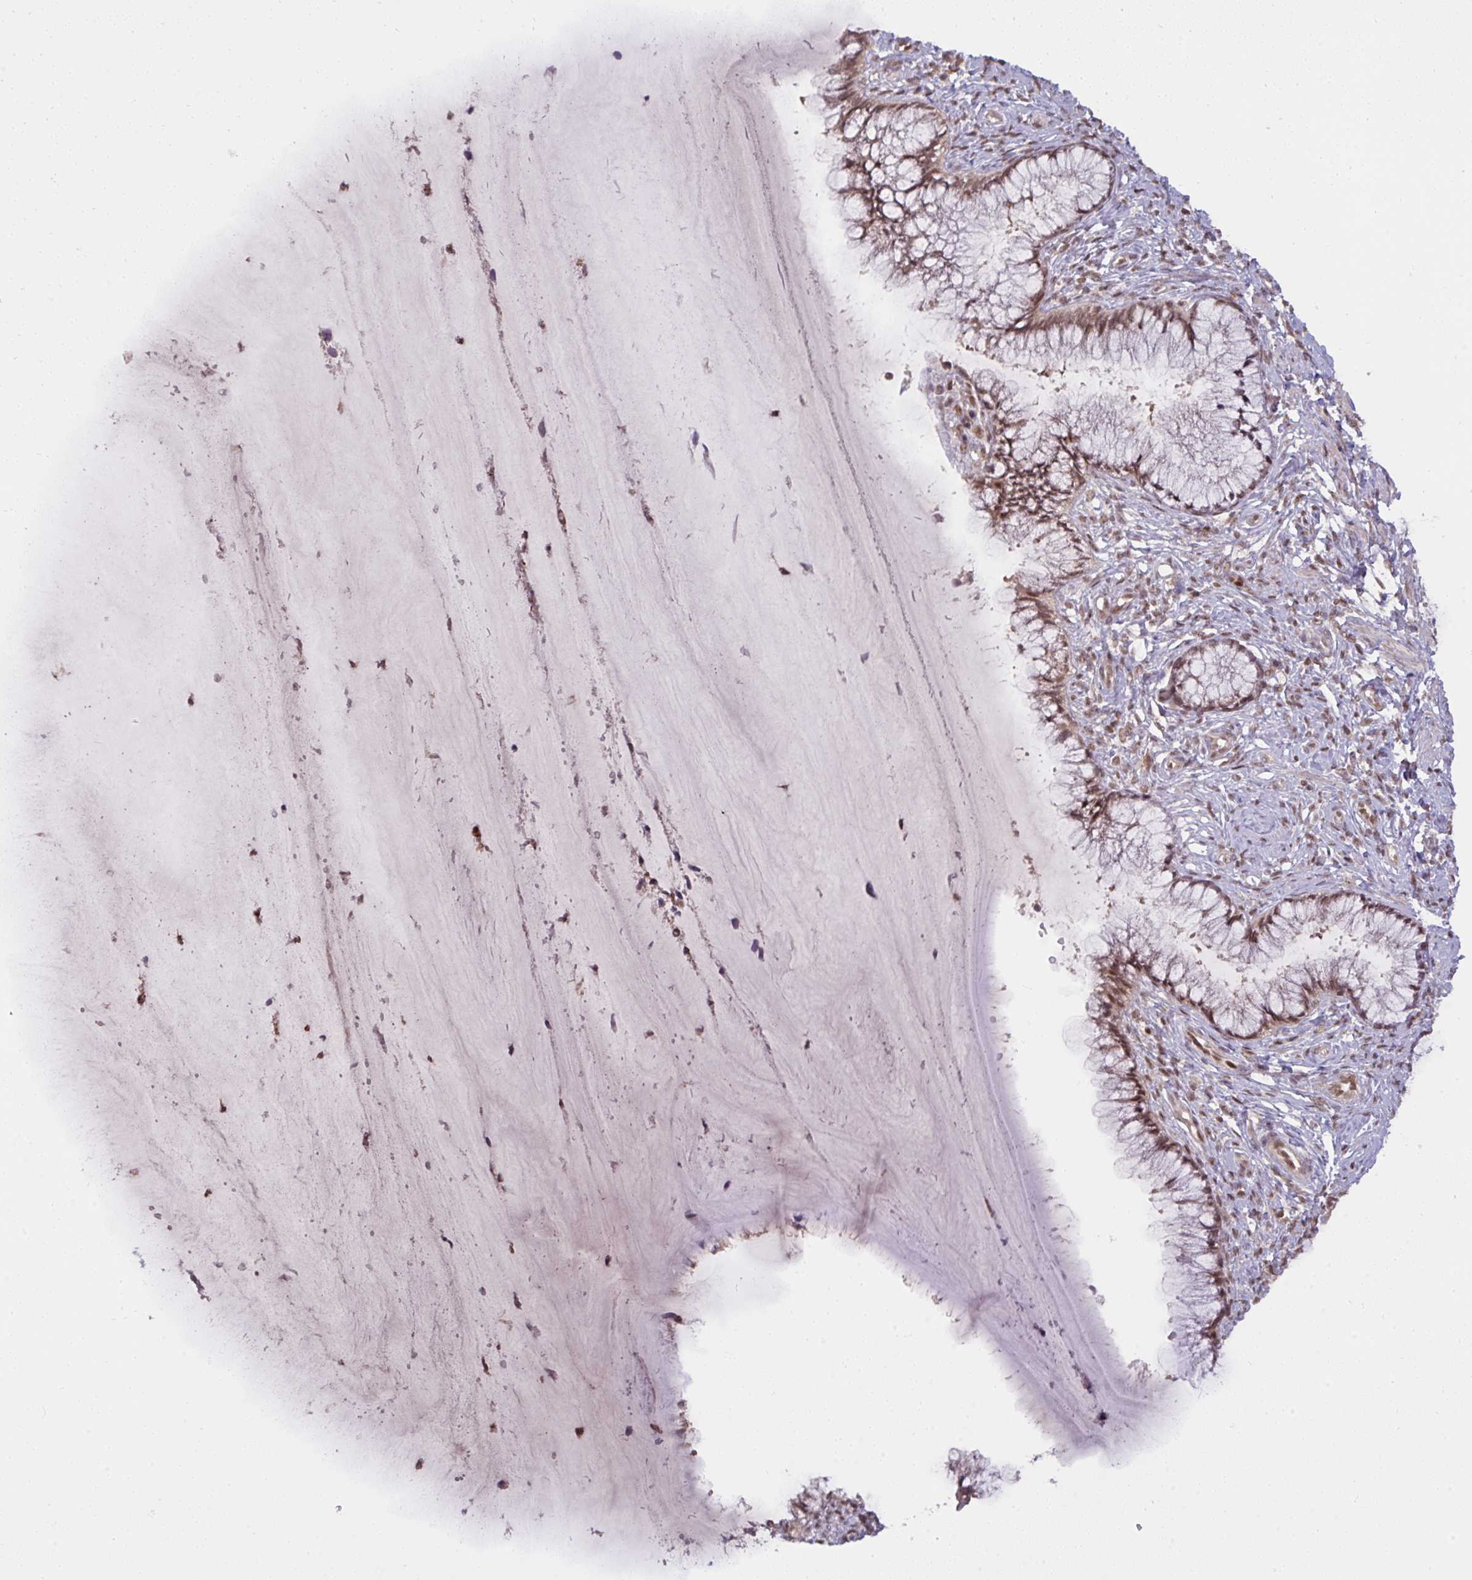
{"staining": {"intensity": "strong", "quantity": ">75%", "location": "nuclear"}, "tissue": "cervix", "cell_type": "Glandular cells", "image_type": "normal", "snomed": [{"axis": "morphology", "description": "Normal tissue, NOS"}, {"axis": "topography", "description": "Cervix"}], "caption": "A high amount of strong nuclear expression is appreciated in about >75% of glandular cells in unremarkable cervix. The staining was performed using DAB, with brown indicating positive protein expression. Nuclei are stained blue with hematoxylin.", "gene": "KLF2", "patient": {"sex": "female", "age": 37}}